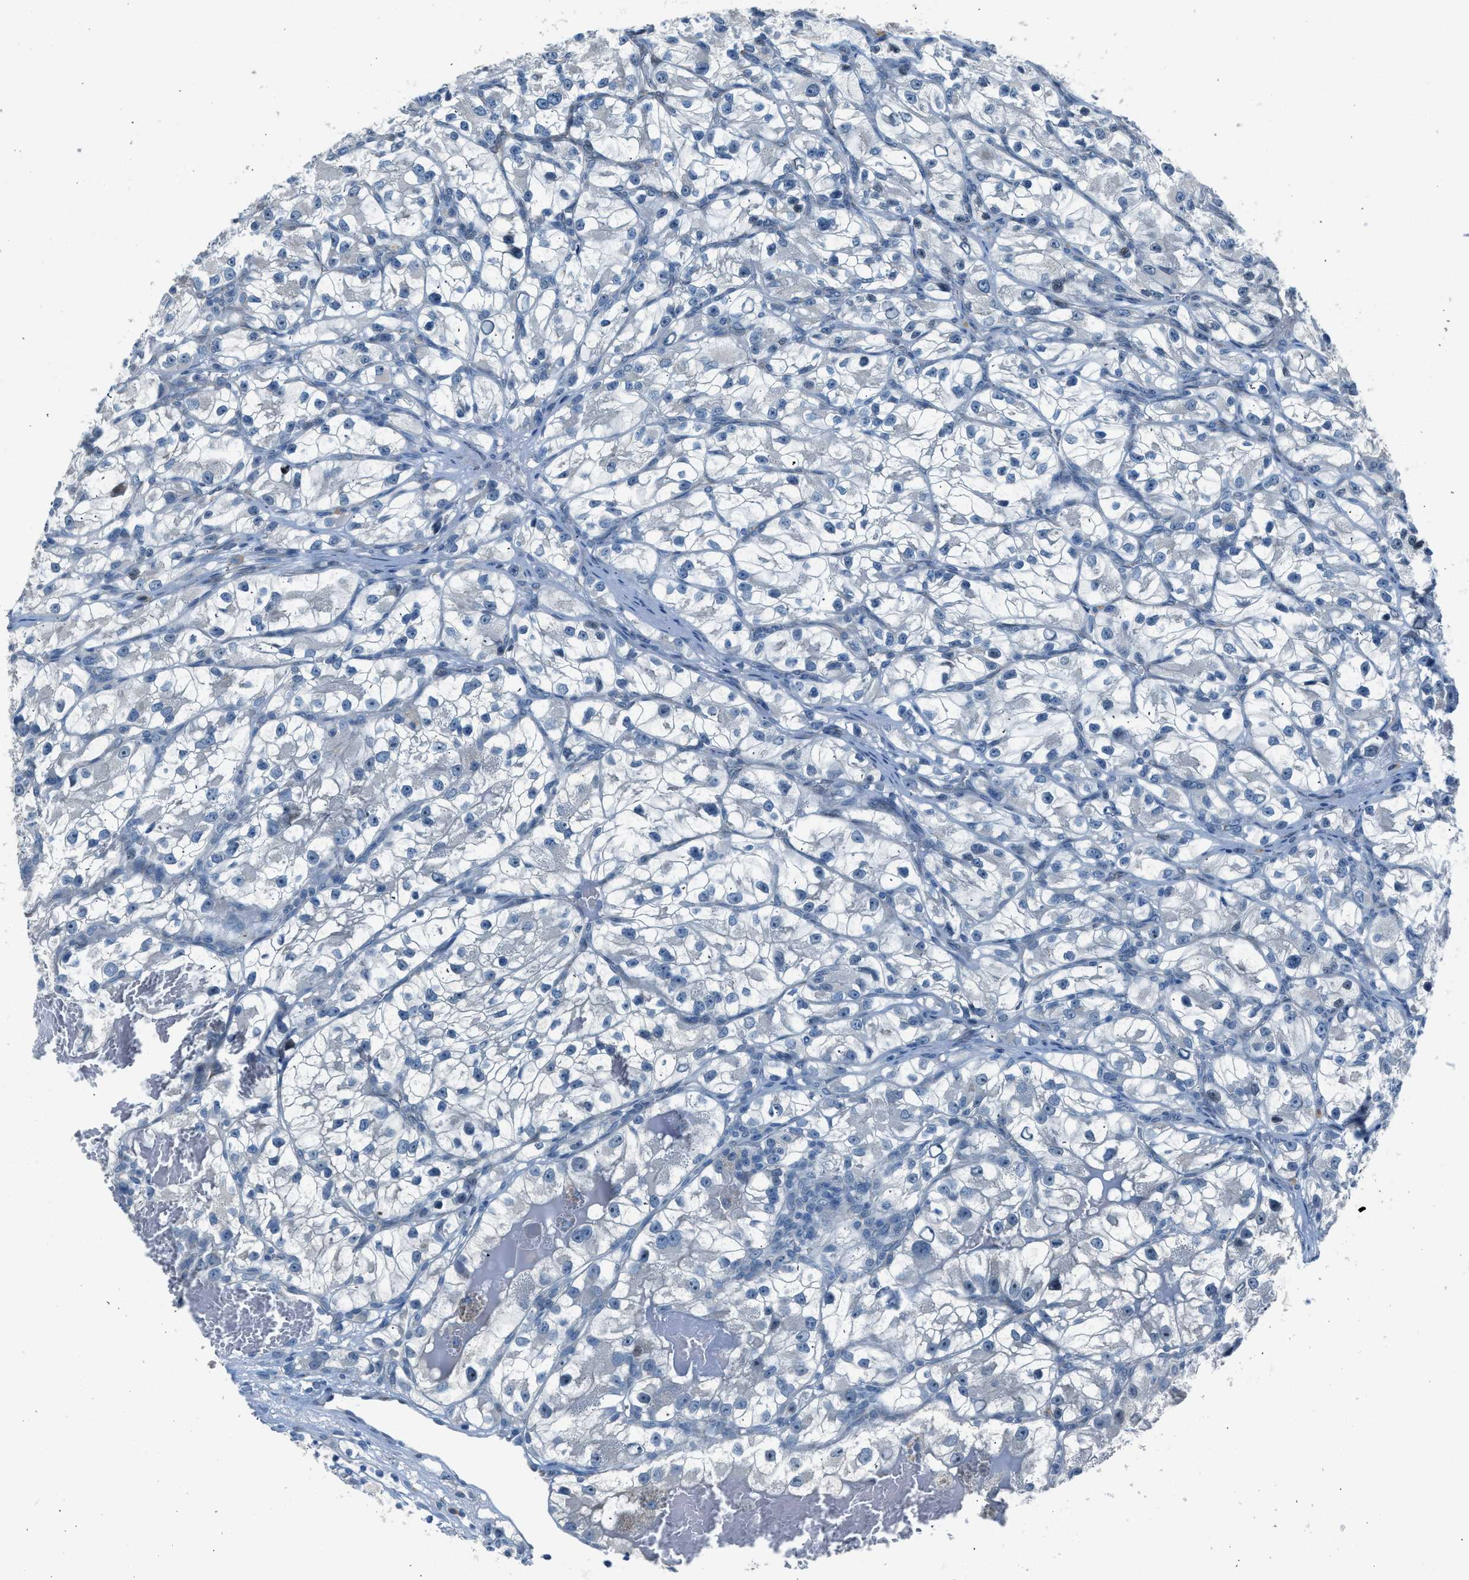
{"staining": {"intensity": "negative", "quantity": "none", "location": "none"}, "tissue": "renal cancer", "cell_type": "Tumor cells", "image_type": "cancer", "snomed": [{"axis": "morphology", "description": "Adenocarcinoma, NOS"}, {"axis": "topography", "description": "Kidney"}], "caption": "Immunohistochemistry (IHC) photomicrograph of neoplastic tissue: human adenocarcinoma (renal) stained with DAB (3,3'-diaminobenzidine) displays no significant protein expression in tumor cells.", "gene": "RNF41", "patient": {"sex": "female", "age": 57}}